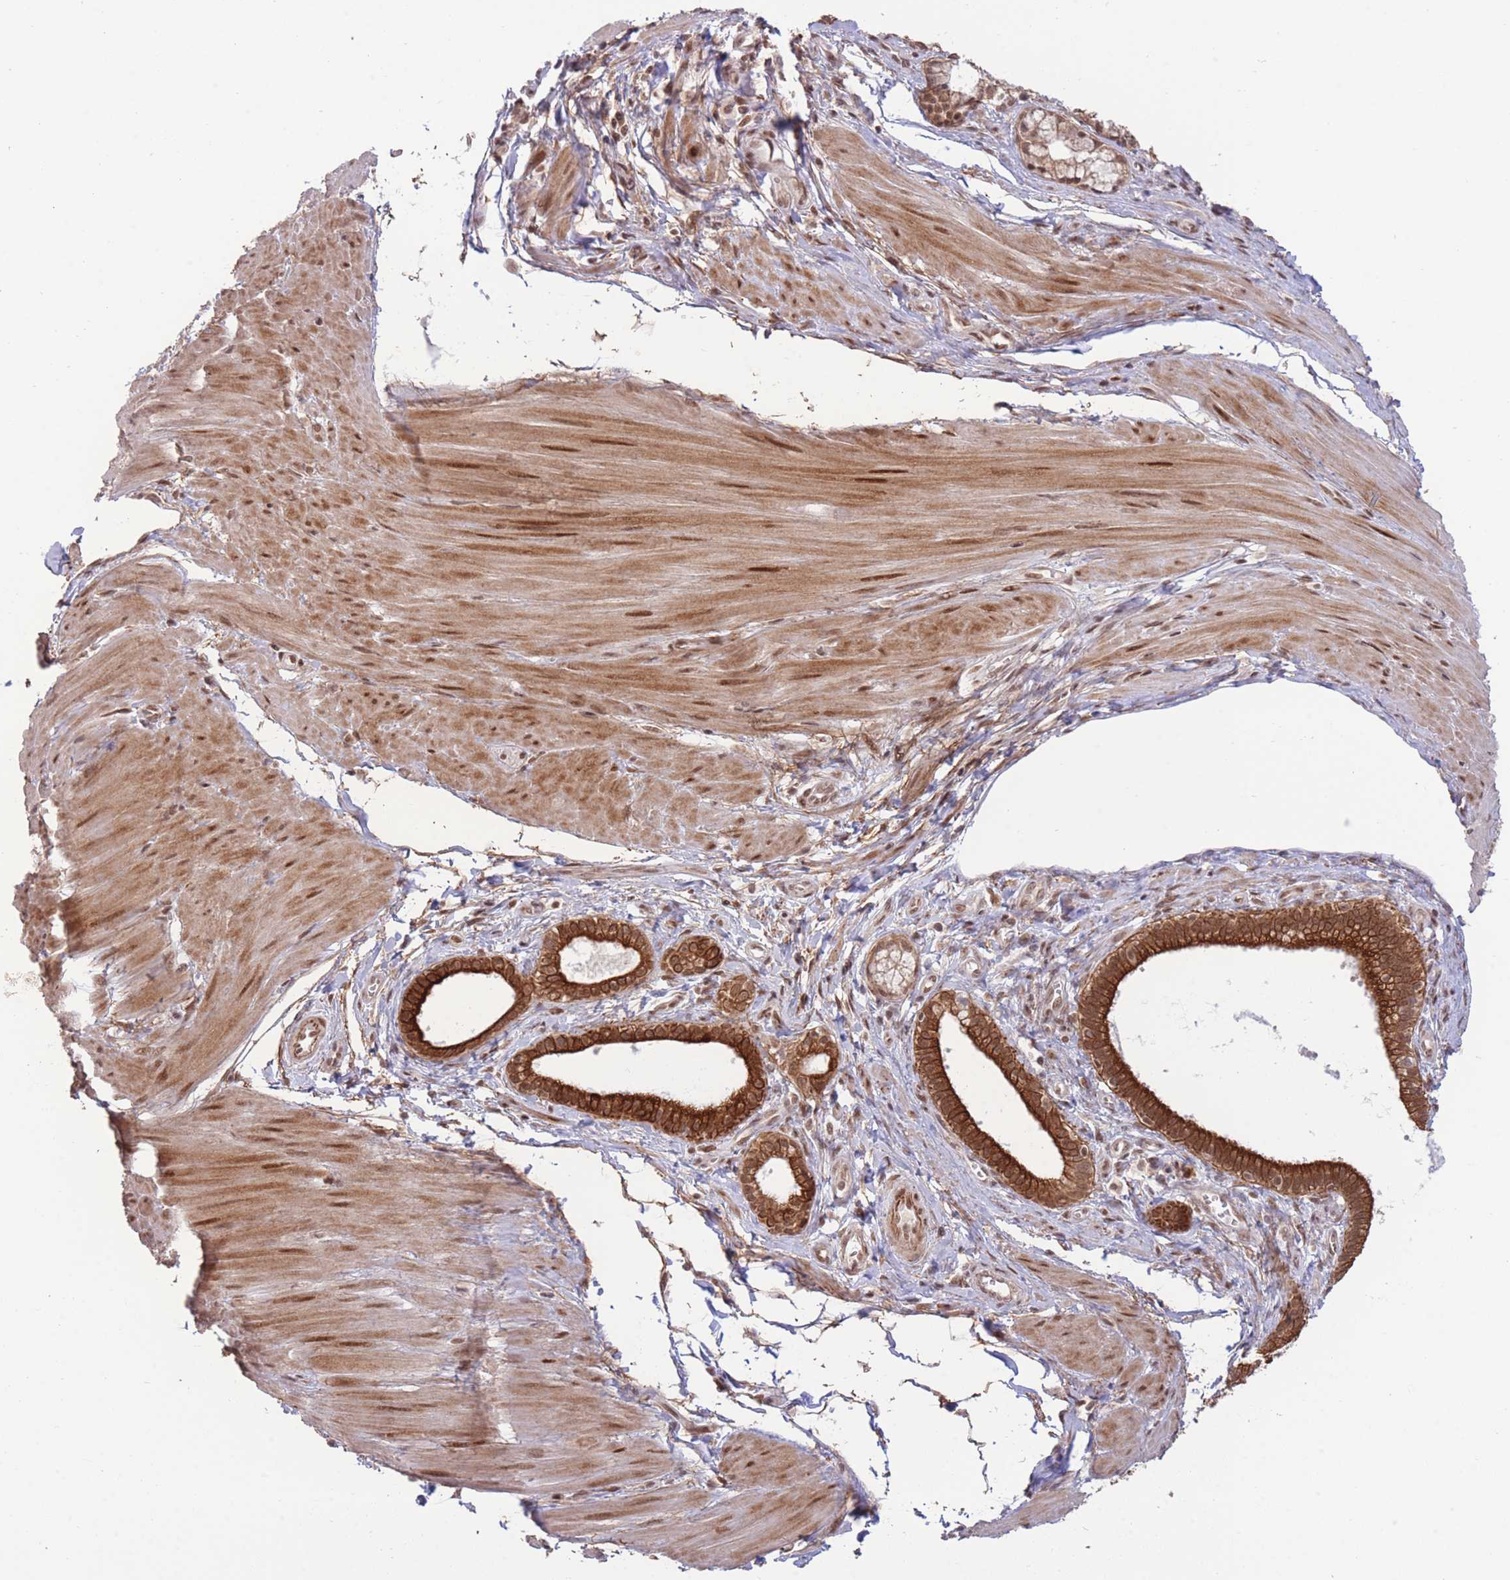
{"staining": {"intensity": "strong", "quantity": ">75%", "location": "cytoplasmic/membranous,nuclear"}, "tissue": "pancreatic cancer", "cell_type": "Tumor cells", "image_type": "cancer", "snomed": [{"axis": "morphology", "description": "Adenocarcinoma, NOS"}, {"axis": "topography", "description": "Pancreas"}], "caption": "The image reveals staining of pancreatic cancer, revealing strong cytoplasmic/membranous and nuclear protein expression (brown color) within tumor cells. (DAB (3,3'-diaminobenzidine) IHC, brown staining for protein, blue staining for nuclei).", "gene": "CARD8", "patient": {"sex": "male", "age": 78}}